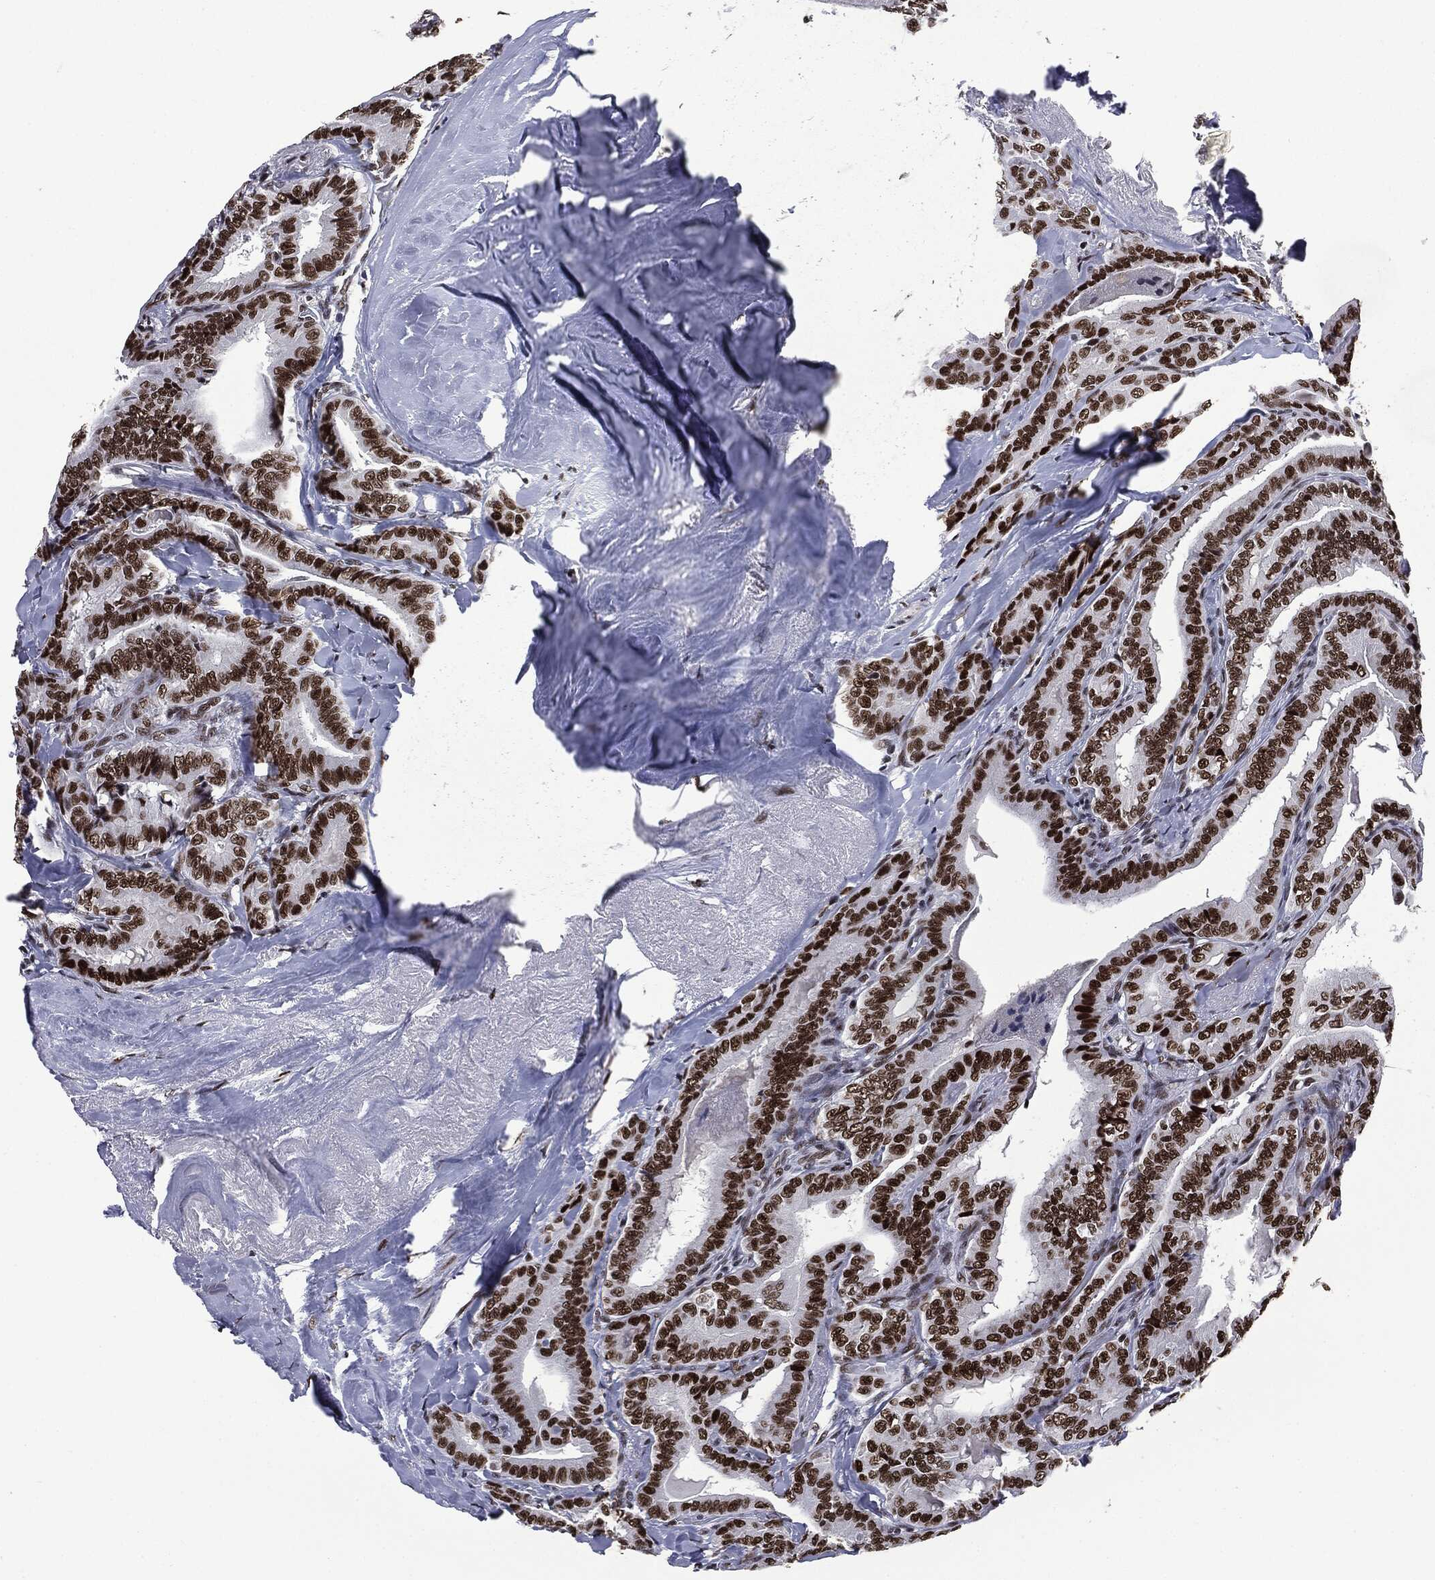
{"staining": {"intensity": "strong", "quantity": ">75%", "location": "nuclear"}, "tissue": "thyroid cancer", "cell_type": "Tumor cells", "image_type": "cancer", "snomed": [{"axis": "morphology", "description": "Papillary adenocarcinoma, NOS"}, {"axis": "topography", "description": "Thyroid gland"}], "caption": "IHC image of neoplastic tissue: thyroid cancer (papillary adenocarcinoma) stained using immunohistochemistry reveals high levels of strong protein expression localized specifically in the nuclear of tumor cells, appearing as a nuclear brown color.", "gene": "MSH2", "patient": {"sex": "male", "age": 61}}